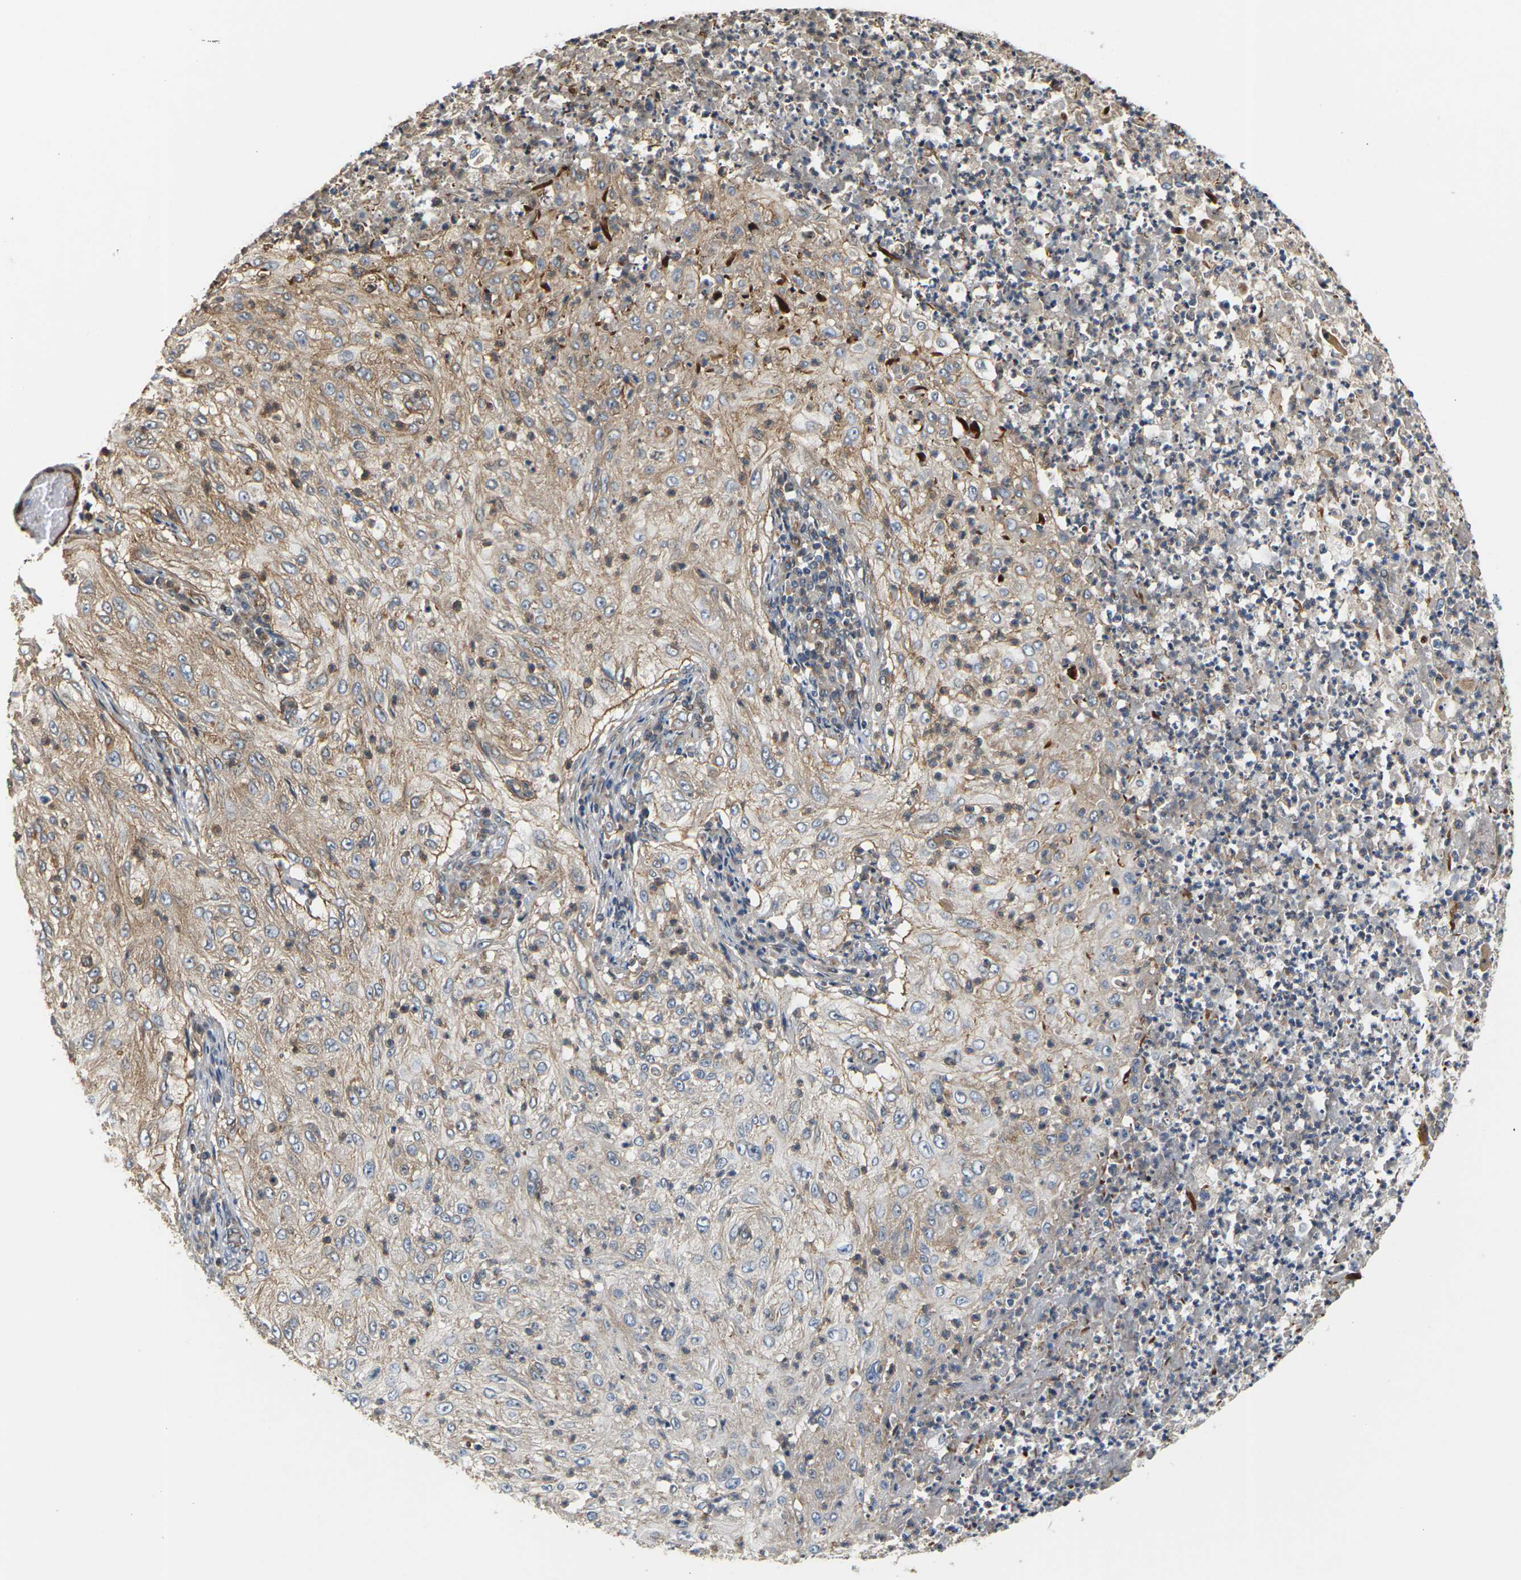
{"staining": {"intensity": "weak", "quantity": "25%-75%", "location": "cytoplasmic/membranous"}, "tissue": "lung cancer", "cell_type": "Tumor cells", "image_type": "cancer", "snomed": [{"axis": "morphology", "description": "Inflammation, NOS"}, {"axis": "morphology", "description": "Squamous cell carcinoma, NOS"}, {"axis": "topography", "description": "Lymph node"}, {"axis": "topography", "description": "Soft tissue"}, {"axis": "topography", "description": "Lung"}], "caption": "Immunohistochemistry (IHC) photomicrograph of lung squamous cell carcinoma stained for a protein (brown), which shows low levels of weak cytoplasmic/membranous positivity in approximately 25%-75% of tumor cells.", "gene": "PCDHB4", "patient": {"sex": "male", "age": 66}}